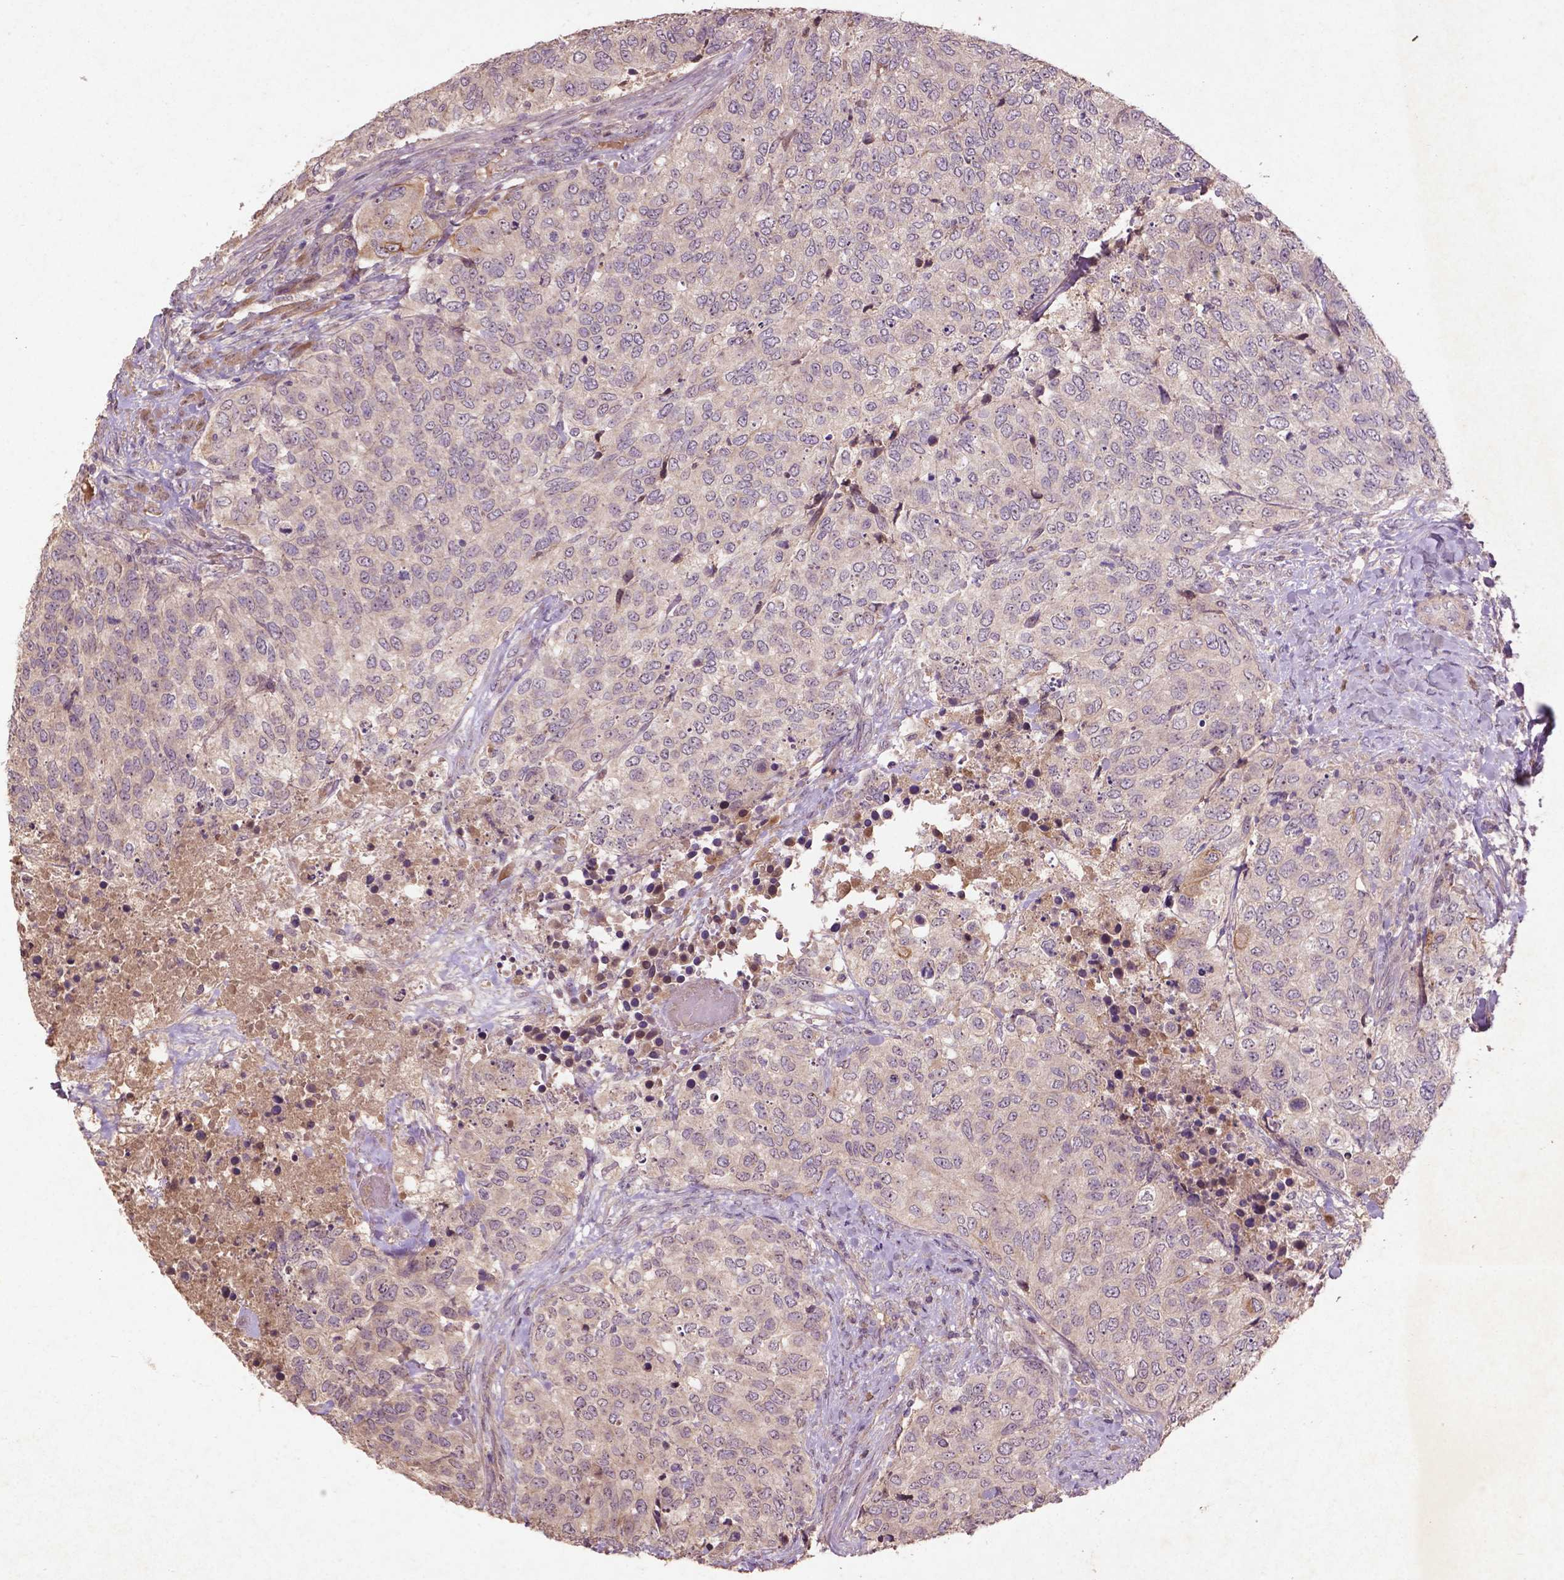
{"staining": {"intensity": "negative", "quantity": "none", "location": "none"}, "tissue": "urothelial cancer", "cell_type": "Tumor cells", "image_type": "cancer", "snomed": [{"axis": "morphology", "description": "Urothelial carcinoma, High grade"}, {"axis": "topography", "description": "Urinary bladder"}], "caption": "Urothelial cancer was stained to show a protein in brown. There is no significant expression in tumor cells.", "gene": "COQ2", "patient": {"sex": "female", "age": 78}}